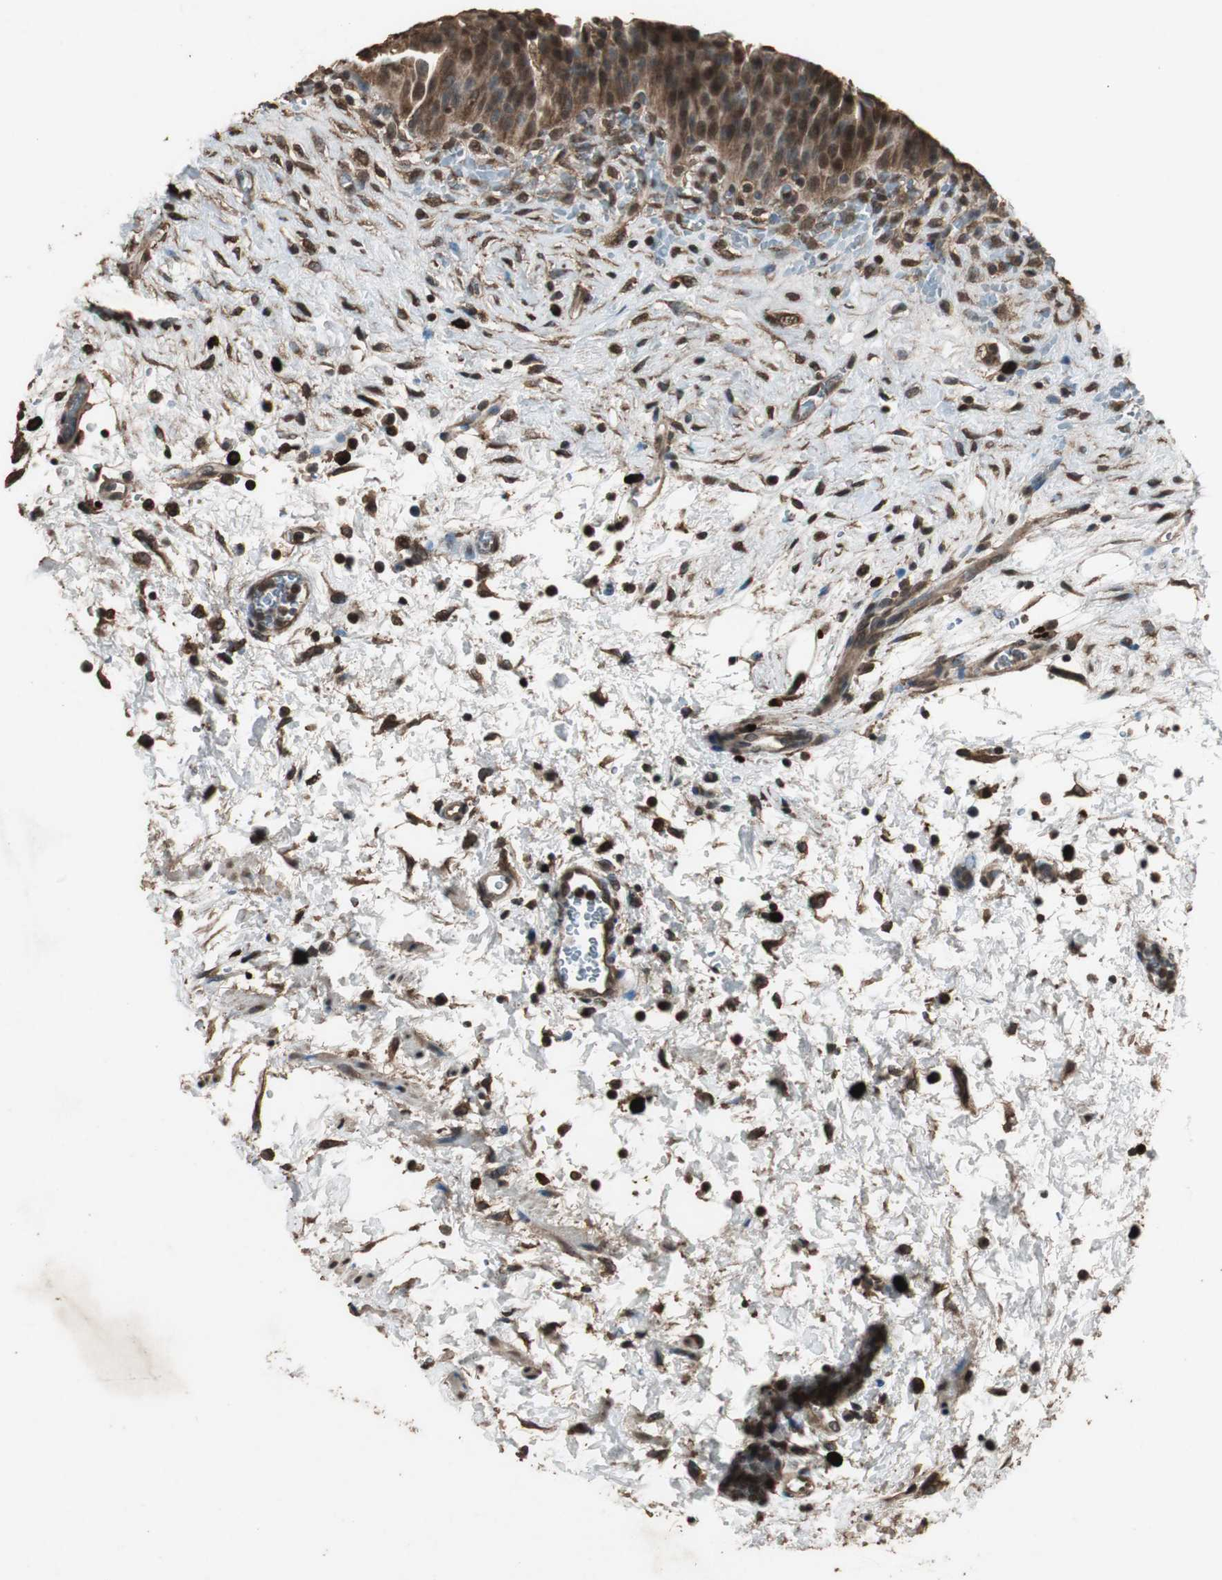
{"staining": {"intensity": "strong", "quantity": ">75%", "location": "cytoplasmic/membranous,nuclear"}, "tissue": "urinary bladder", "cell_type": "Urothelial cells", "image_type": "normal", "snomed": [{"axis": "morphology", "description": "Normal tissue, NOS"}, {"axis": "morphology", "description": "Dysplasia, NOS"}, {"axis": "topography", "description": "Urinary bladder"}], "caption": "A high-resolution histopathology image shows immunohistochemistry (IHC) staining of benign urinary bladder, which shows strong cytoplasmic/membranous,nuclear expression in about >75% of urothelial cells. (DAB = brown stain, brightfield microscopy at high magnification).", "gene": "PPP1R13B", "patient": {"sex": "male", "age": 35}}